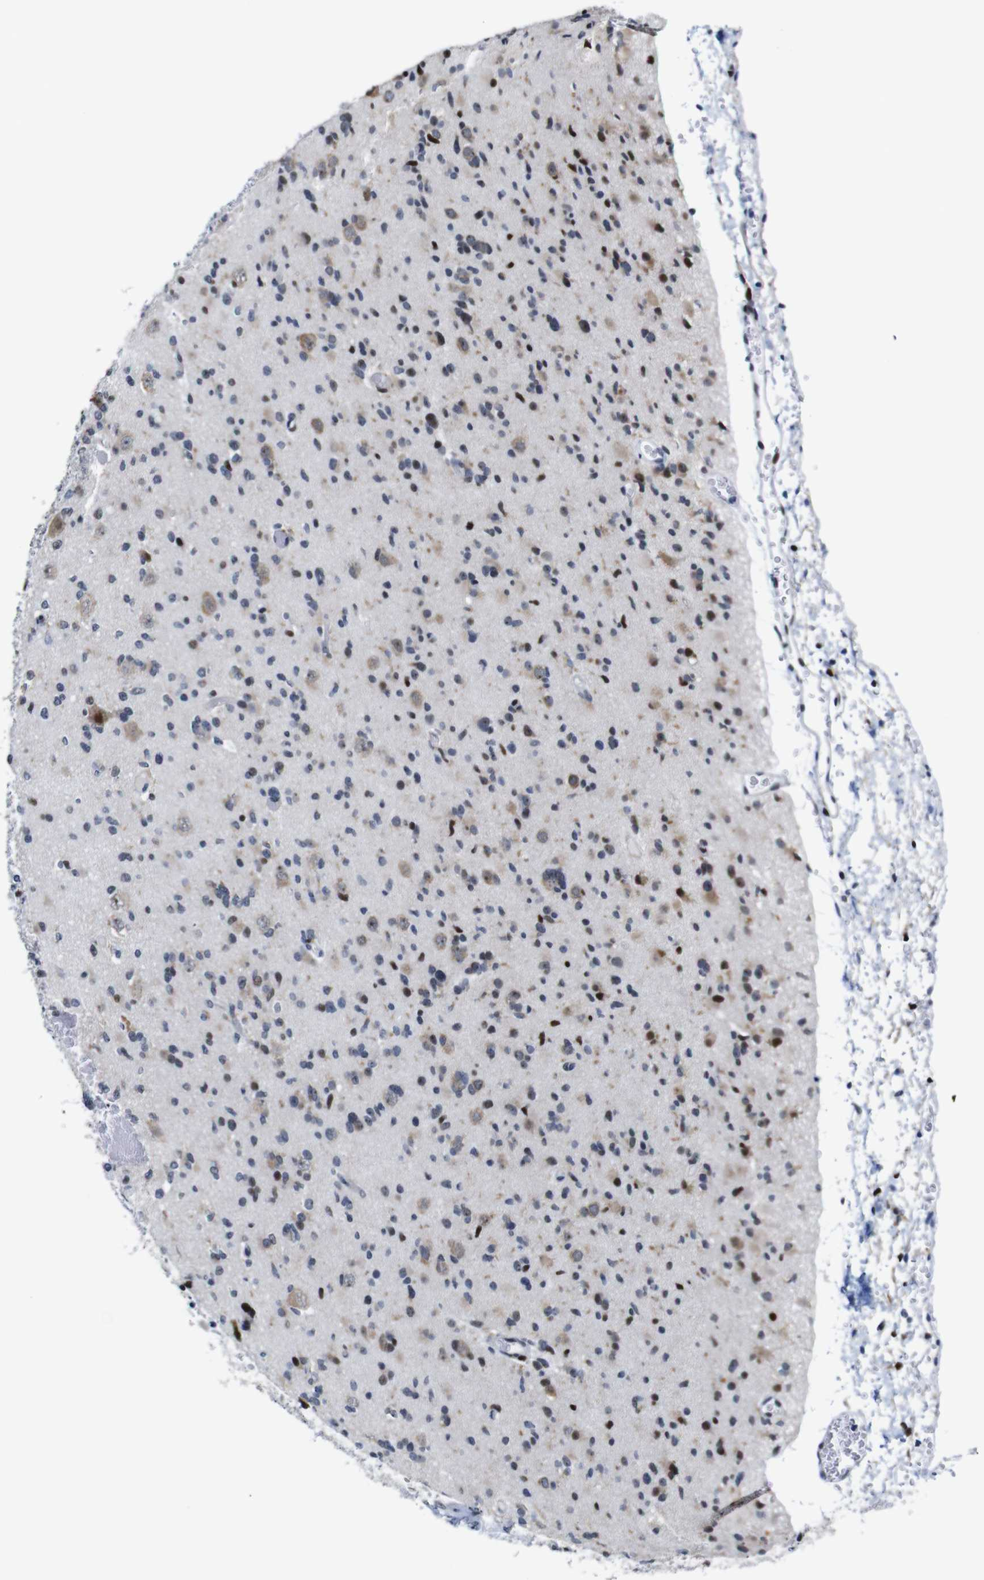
{"staining": {"intensity": "moderate", "quantity": "<25%", "location": "cytoplasmic/membranous,nuclear"}, "tissue": "glioma", "cell_type": "Tumor cells", "image_type": "cancer", "snomed": [{"axis": "morphology", "description": "Glioma, malignant, Low grade"}, {"axis": "topography", "description": "Brain"}], "caption": "Brown immunohistochemical staining in glioma displays moderate cytoplasmic/membranous and nuclear staining in approximately <25% of tumor cells.", "gene": "GATA6", "patient": {"sex": "female", "age": 22}}